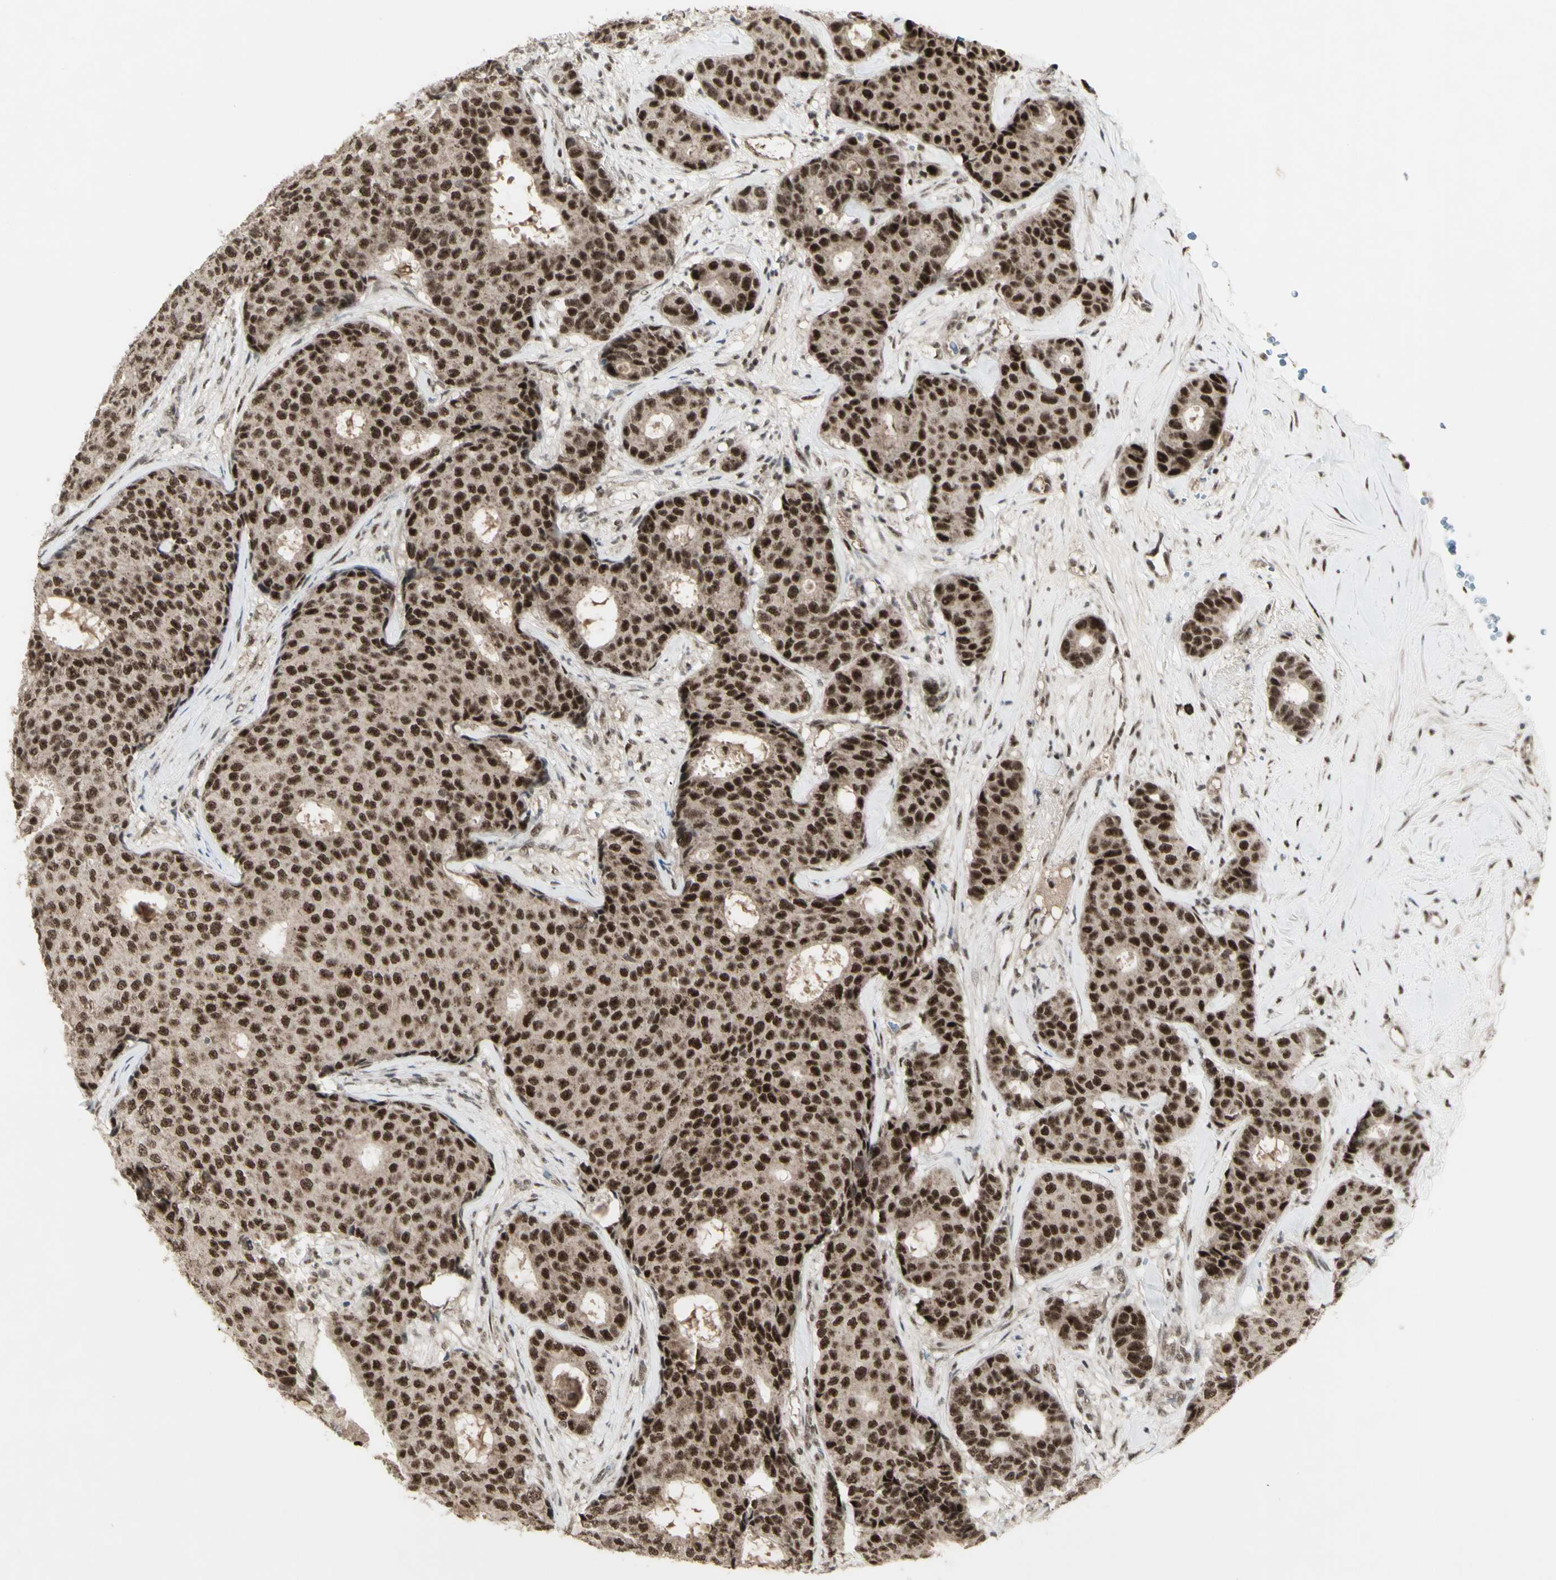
{"staining": {"intensity": "strong", "quantity": "25%-75%", "location": "nuclear"}, "tissue": "breast cancer", "cell_type": "Tumor cells", "image_type": "cancer", "snomed": [{"axis": "morphology", "description": "Duct carcinoma"}, {"axis": "topography", "description": "Breast"}], "caption": "High-power microscopy captured an immunohistochemistry micrograph of breast cancer, revealing strong nuclear staining in about 25%-75% of tumor cells.", "gene": "CCNT1", "patient": {"sex": "female", "age": 75}}